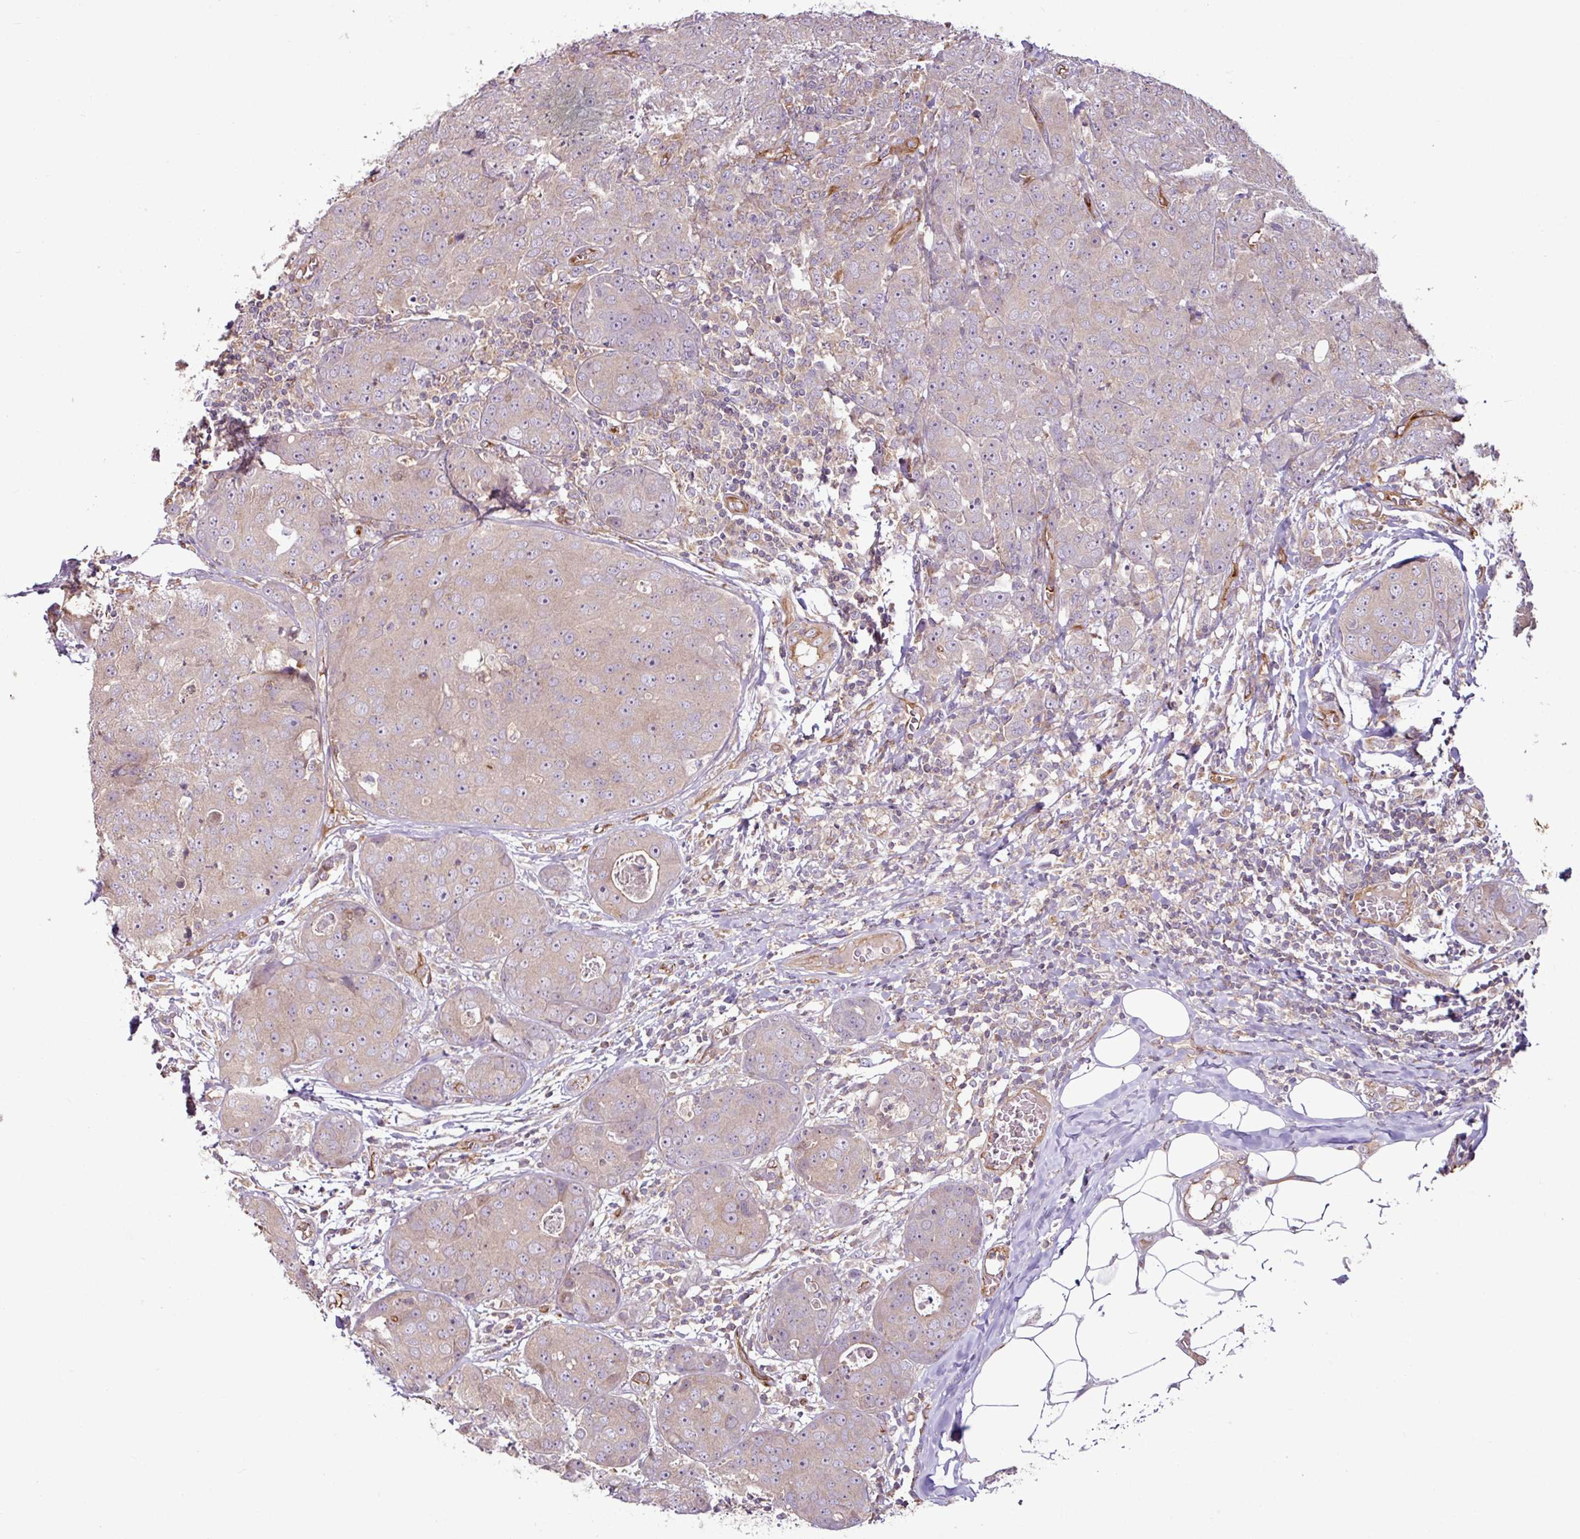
{"staining": {"intensity": "weak", "quantity": ">75%", "location": "cytoplasmic/membranous"}, "tissue": "breast cancer", "cell_type": "Tumor cells", "image_type": "cancer", "snomed": [{"axis": "morphology", "description": "Duct carcinoma"}, {"axis": "topography", "description": "Breast"}], "caption": "Human intraductal carcinoma (breast) stained for a protein (brown) displays weak cytoplasmic/membranous positive staining in approximately >75% of tumor cells.", "gene": "ZNF106", "patient": {"sex": "female", "age": 43}}